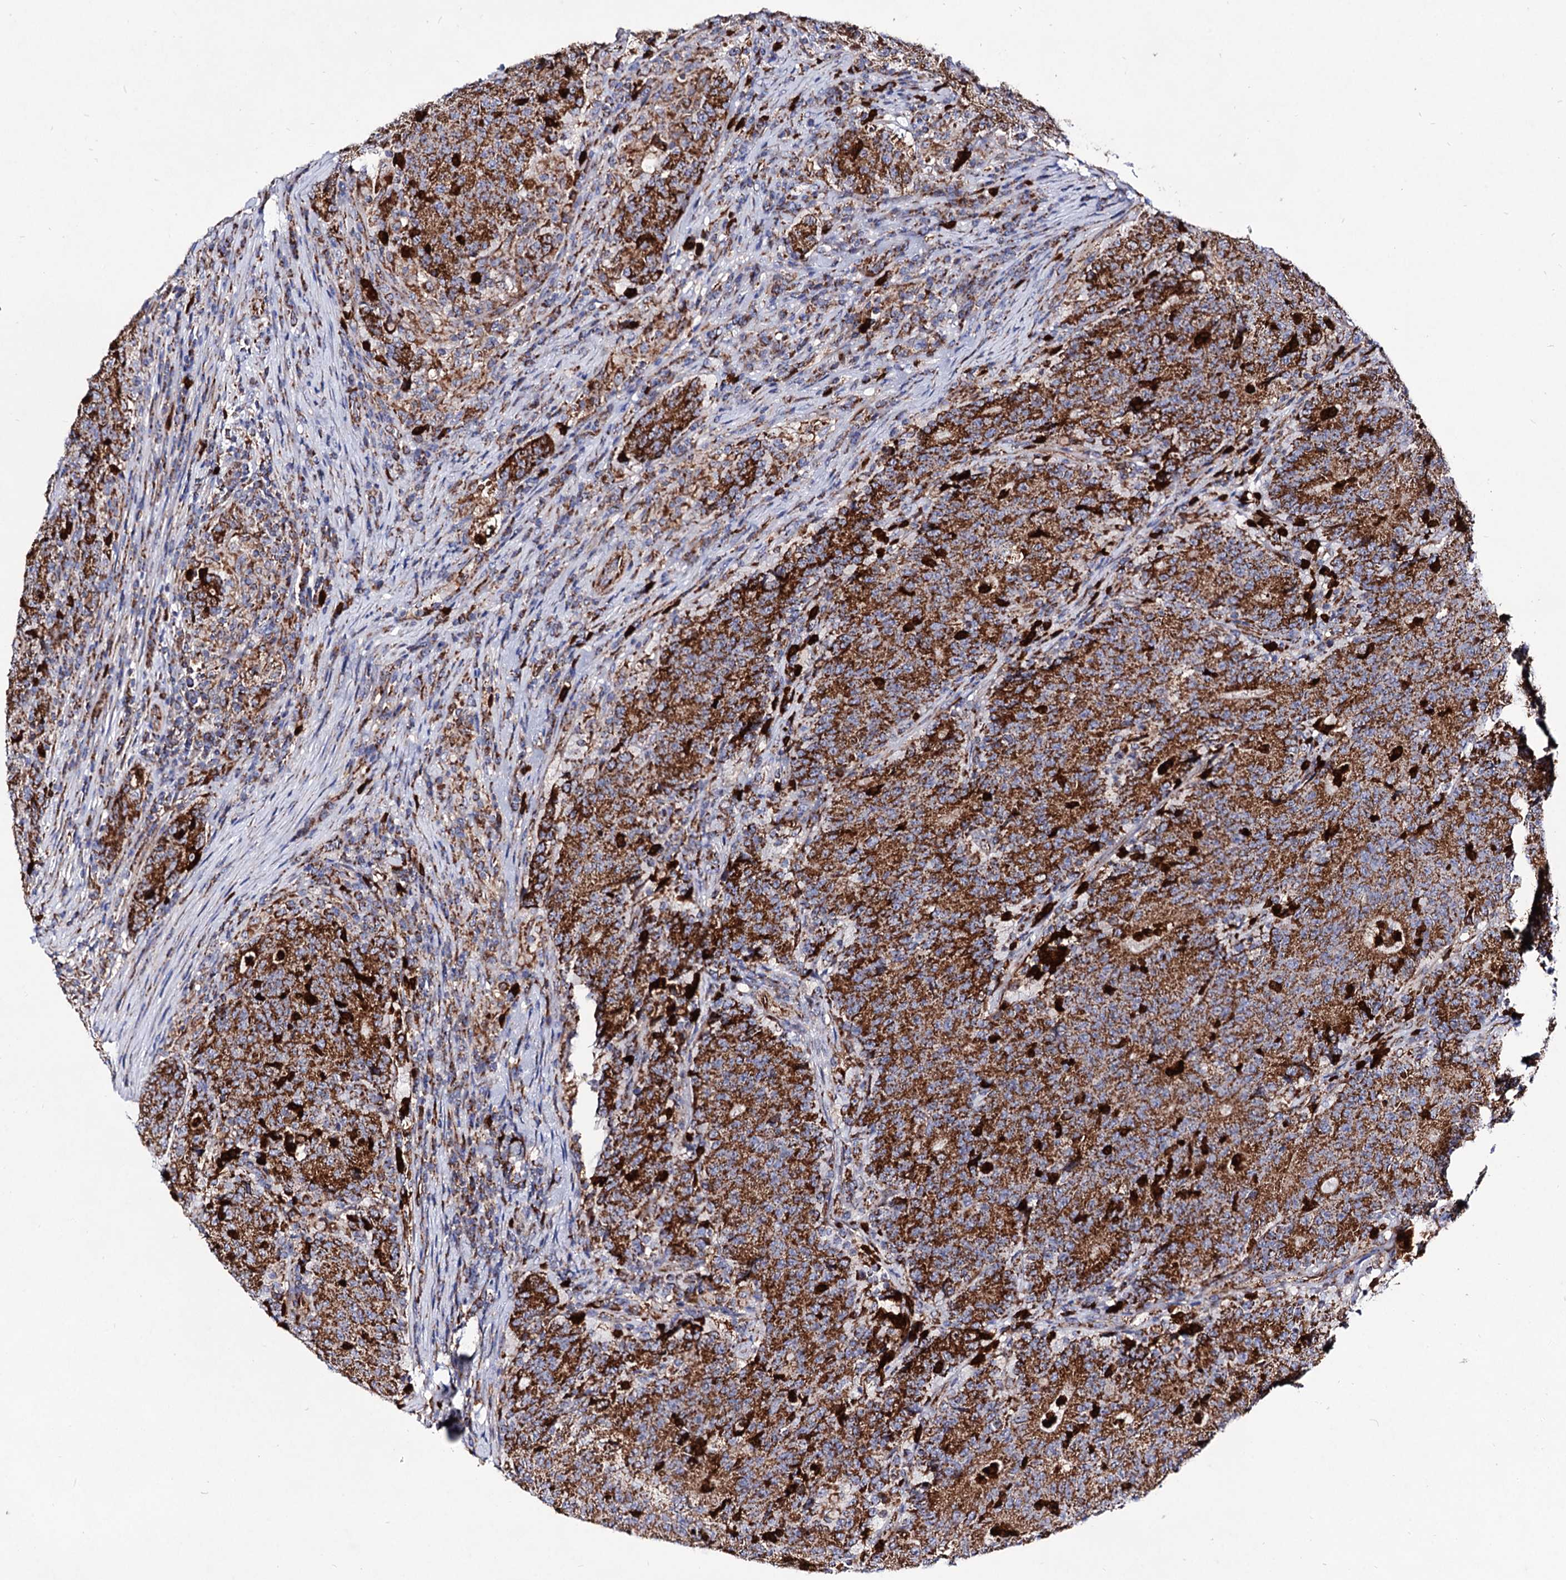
{"staining": {"intensity": "strong", "quantity": ">75%", "location": "cytoplasmic/membranous"}, "tissue": "colorectal cancer", "cell_type": "Tumor cells", "image_type": "cancer", "snomed": [{"axis": "morphology", "description": "Adenocarcinoma, NOS"}, {"axis": "topography", "description": "Colon"}], "caption": "Colorectal adenocarcinoma stained for a protein (brown) displays strong cytoplasmic/membranous positive expression in about >75% of tumor cells.", "gene": "ACAD9", "patient": {"sex": "female", "age": 75}}